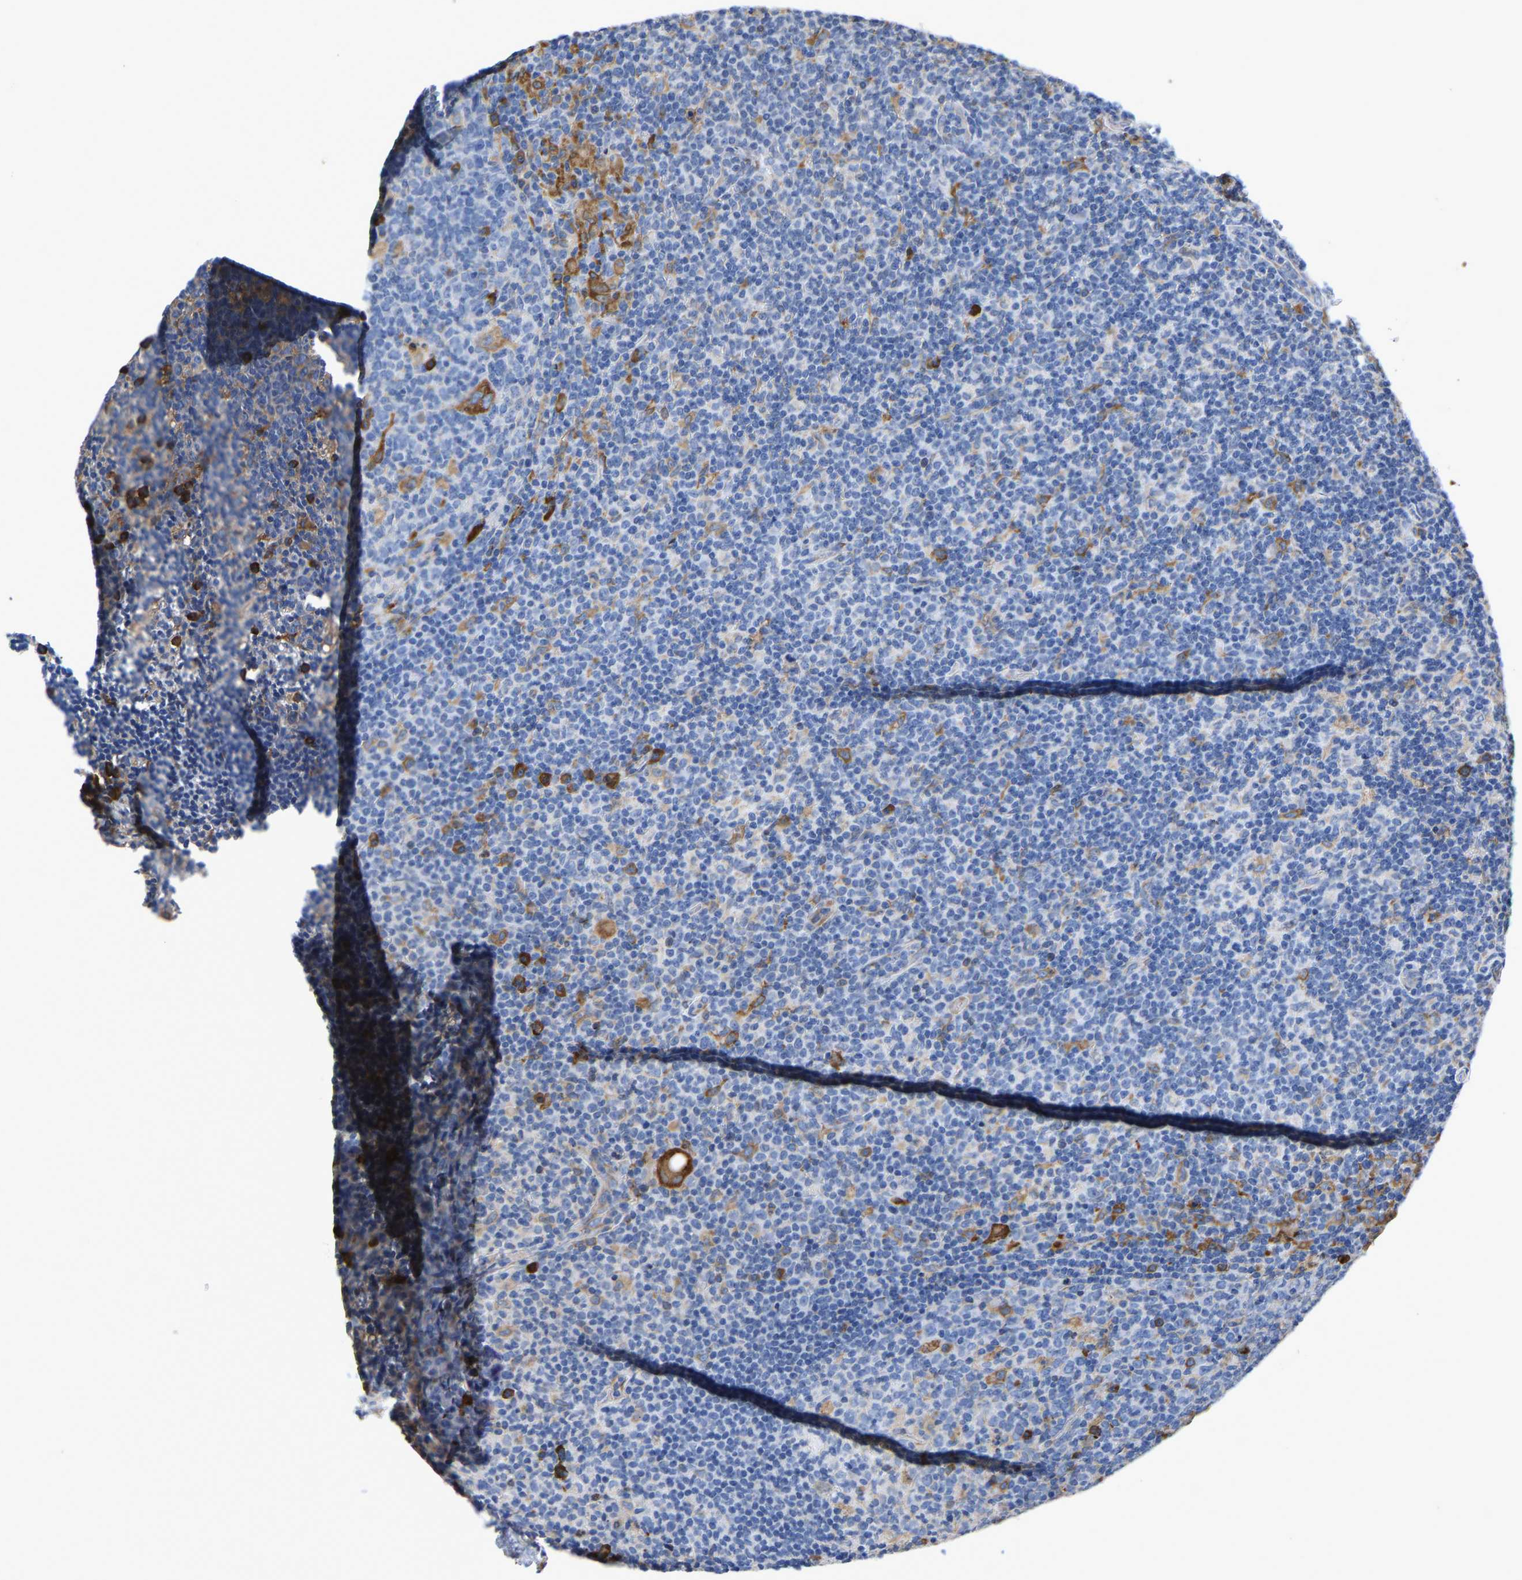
{"staining": {"intensity": "strong", "quantity": "<25%", "location": "cytoplasmic/membranous"}, "tissue": "lymph node", "cell_type": "Germinal center cells", "image_type": "normal", "snomed": [{"axis": "morphology", "description": "Normal tissue, NOS"}, {"axis": "morphology", "description": "Inflammation, NOS"}, {"axis": "topography", "description": "Lymph node"}], "caption": "Benign lymph node shows strong cytoplasmic/membranous staining in about <25% of germinal center cells (DAB IHC with brightfield microscopy, high magnification)..", "gene": "P4HB", "patient": {"sex": "male", "age": 55}}